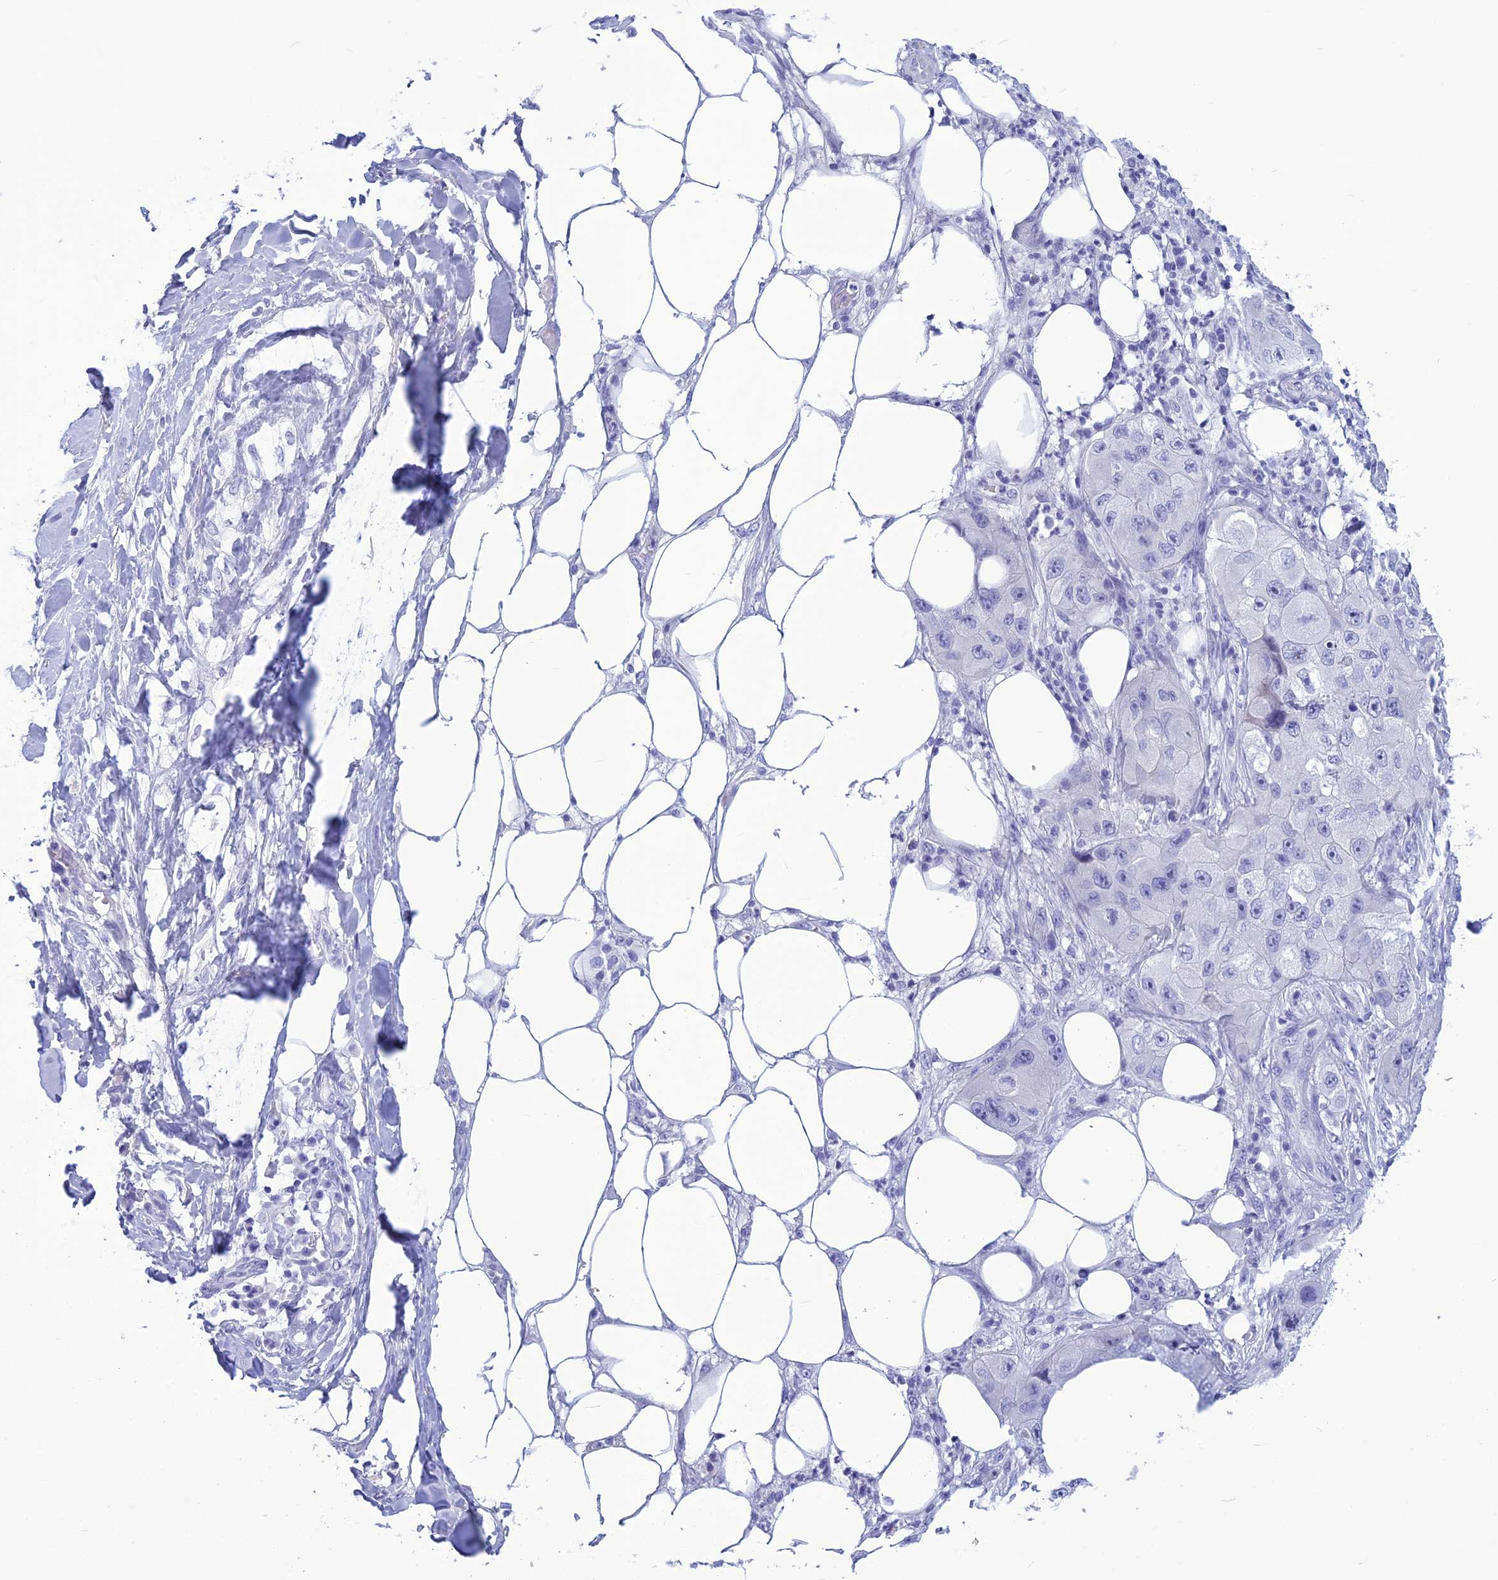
{"staining": {"intensity": "negative", "quantity": "none", "location": "none"}, "tissue": "skin cancer", "cell_type": "Tumor cells", "image_type": "cancer", "snomed": [{"axis": "morphology", "description": "Squamous cell carcinoma, NOS"}, {"axis": "topography", "description": "Skin"}, {"axis": "topography", "description": "Subcutis"}], "caption": "This is an IHC micrograph of human squamous cell carcinoma (skin). There is no expression in tumor cells.", "gene": "BBS2", "patient": {"sex": "male", "age": 73}}